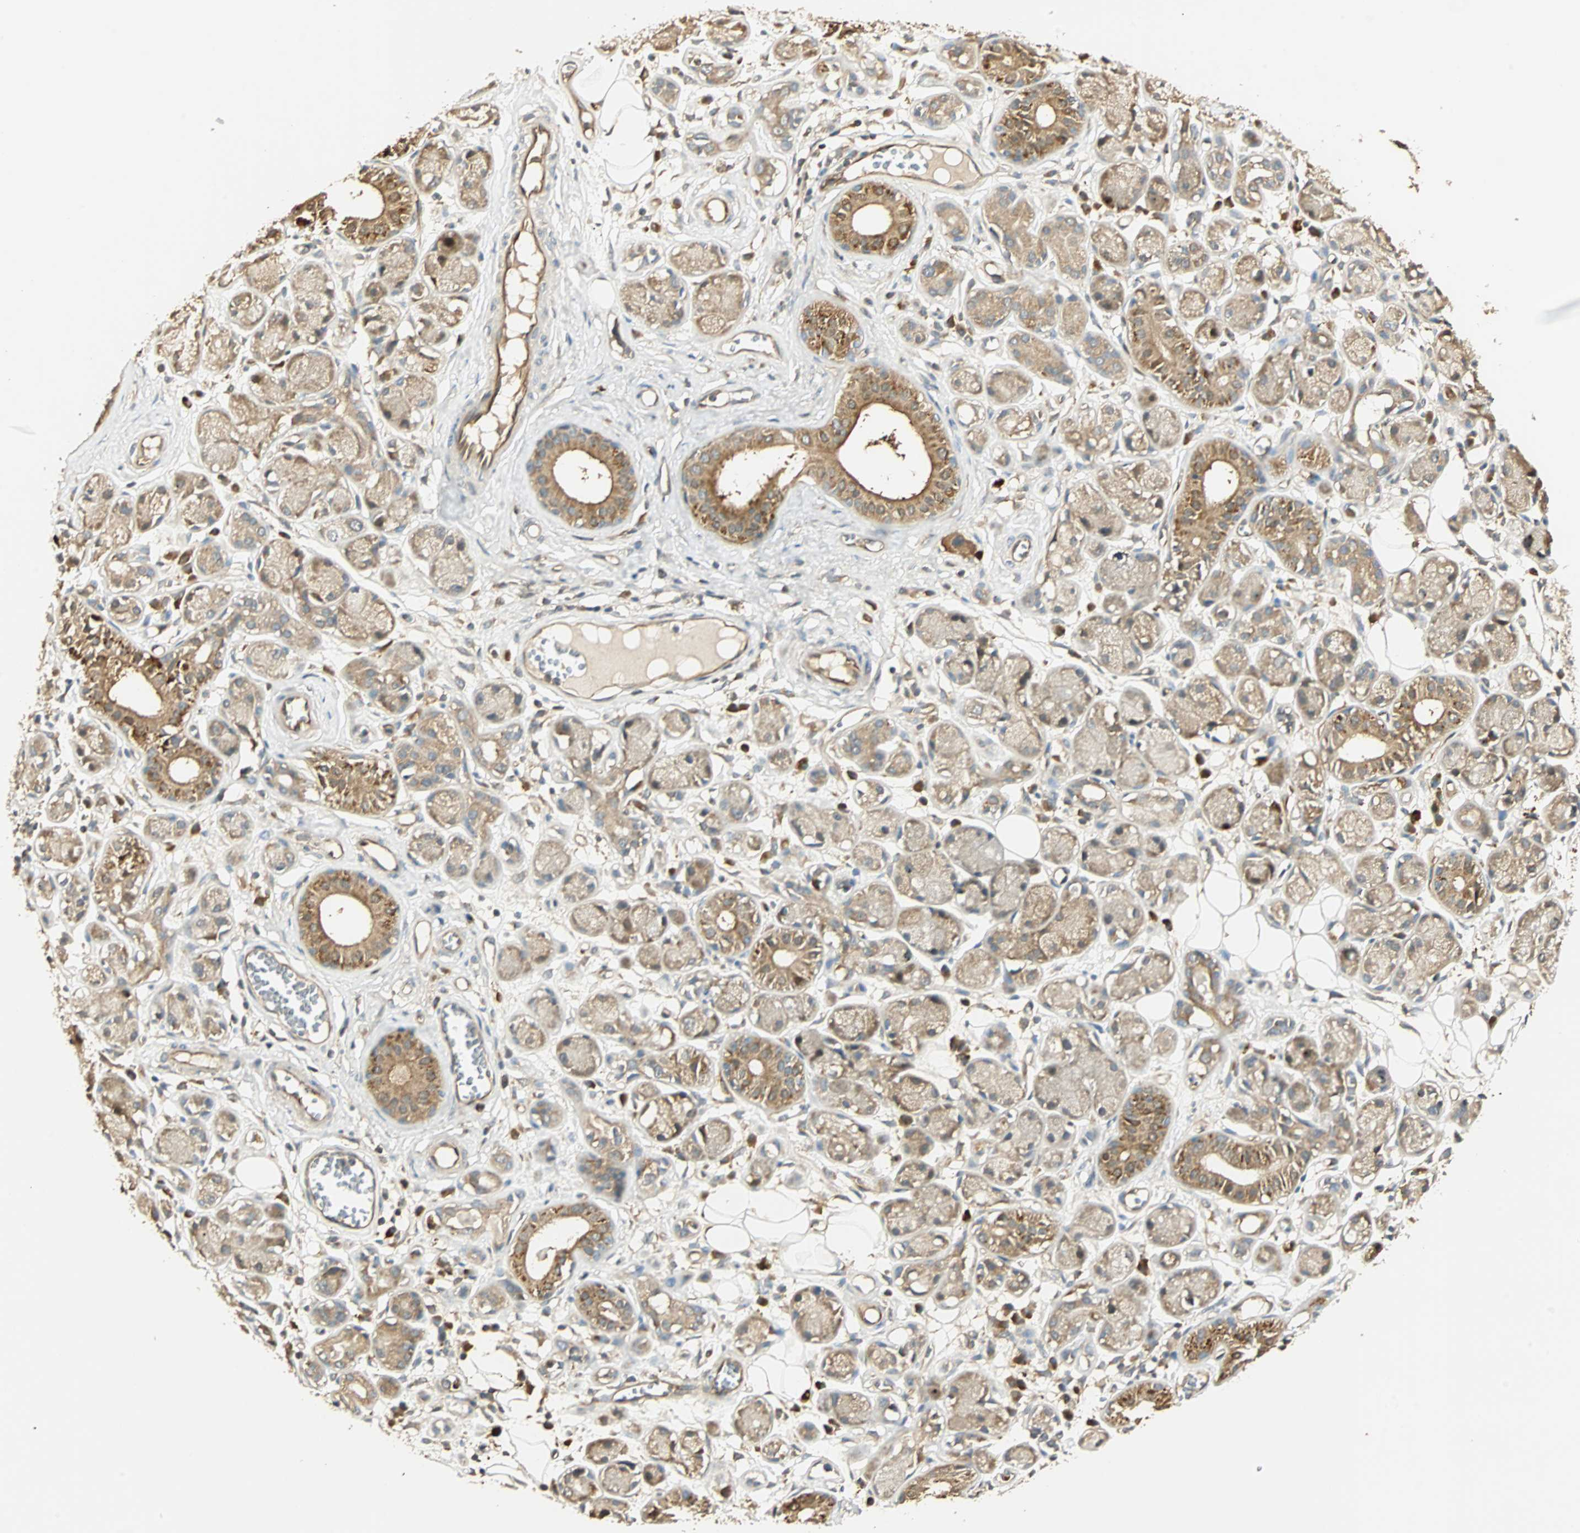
{"staining": {"intensity": "moderate", "quantity": ">75%", "location": "cytoplasmic/membranous"}, "tissue": "adipose tissue", "cell_type": "Adipocytes", "image_type": "normal", "snomed": [{"axis": "morphology", "description": "Normal tissue, NOS"}, {"axis": "morphology", "description": "Inflammation, NOS"}, {"axis": "topography", "description": "Vascular tissue"}, {"axis": "topography", "description": "Salivary gland"}], "caption": "DAB immunohistochemical staining of unremarkable human adipose tissue demonstrates moderate cytoplasmic/membranous protein positivity in approximately >75% of adipocytes. The staining was performed using DAB to visualize the protein expression in brown, while the nuclei were stained in blue with hematoxylin (Magnification: 20x).", "gene": "GALK1", "patient": {"sex": "female", "age": 75}}